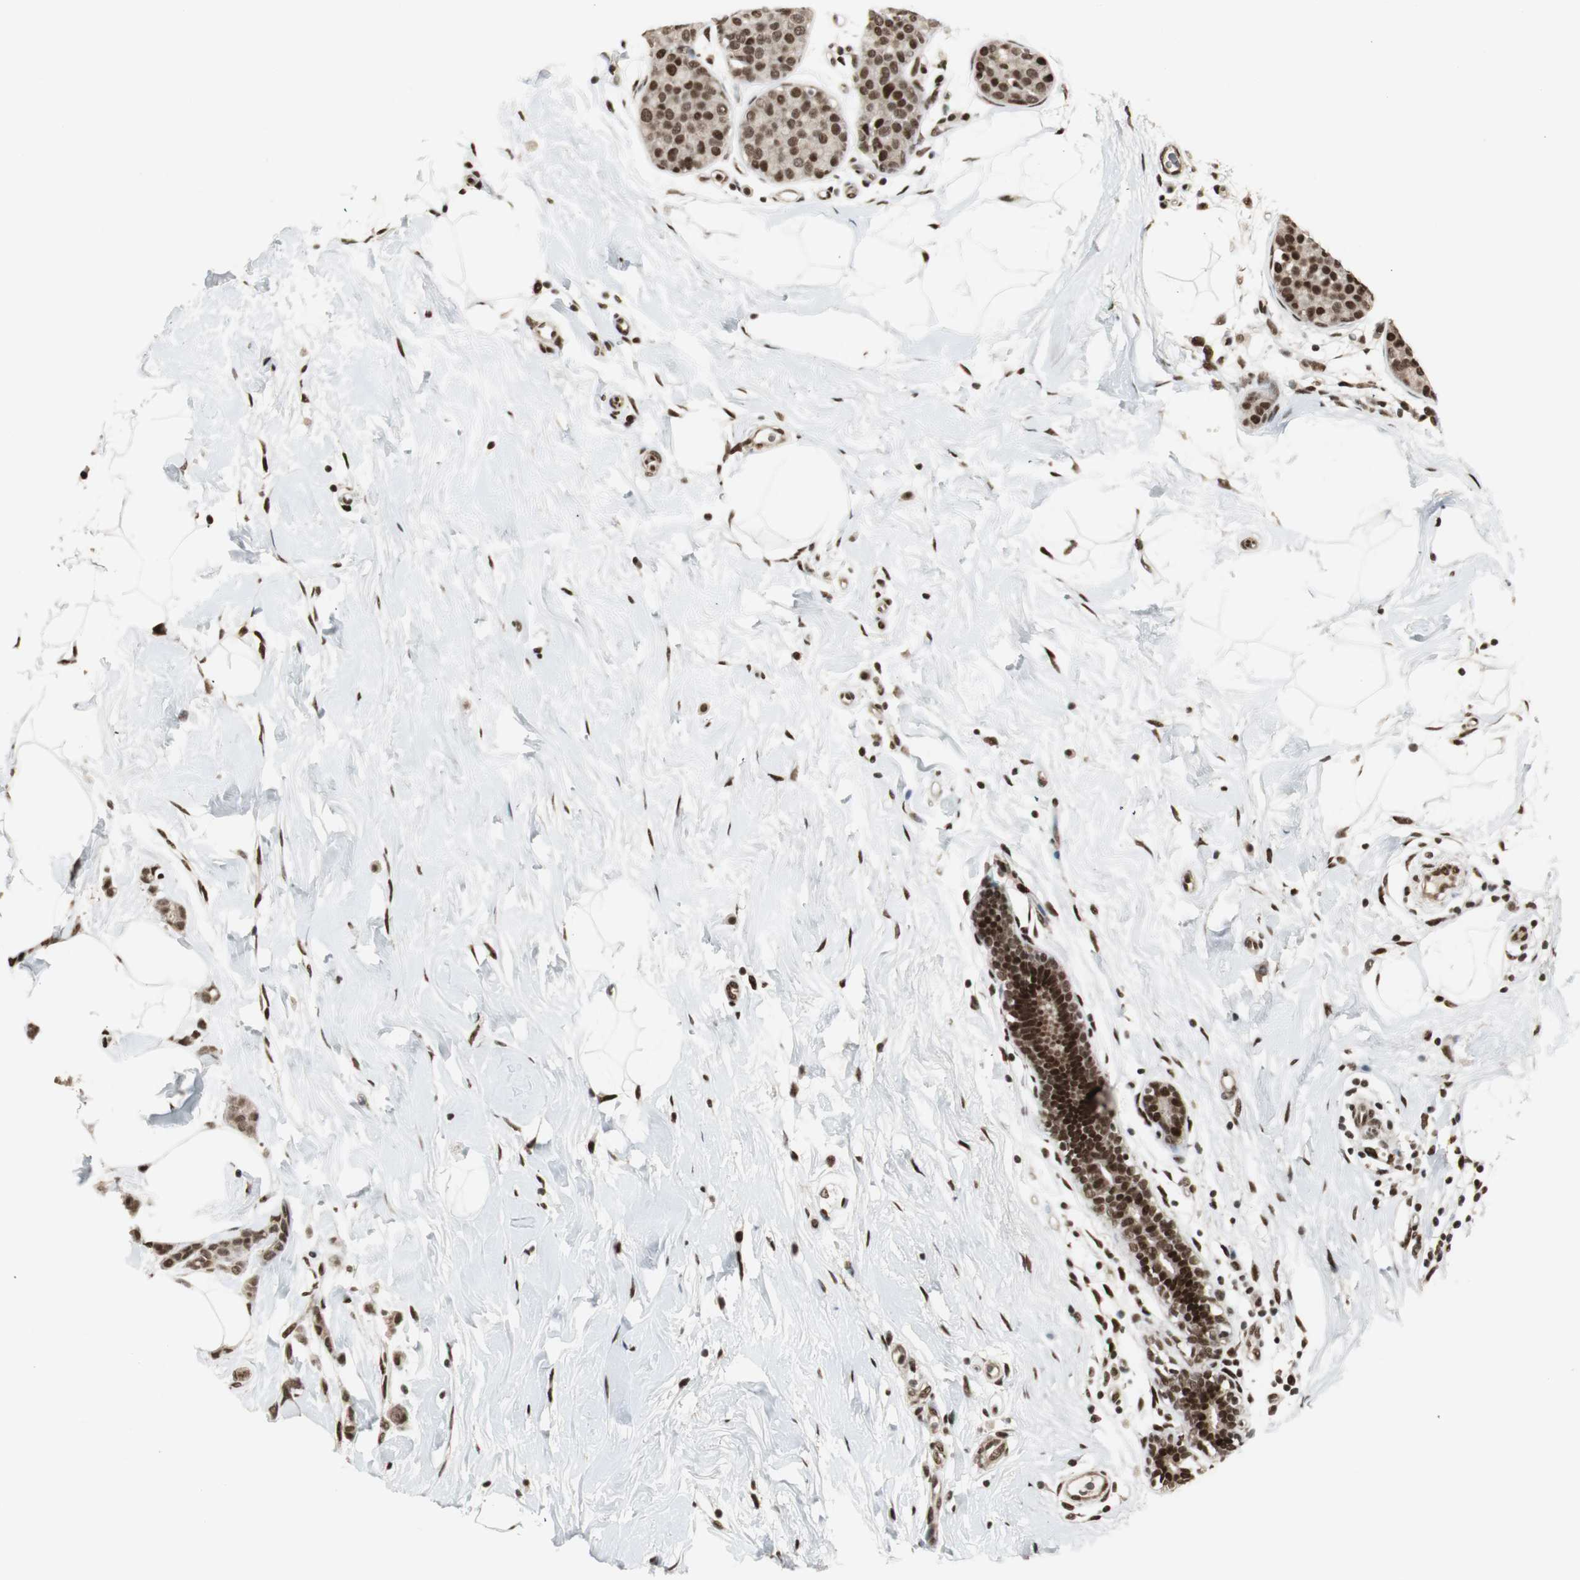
{"staining": {"intensity": "strong", "quantity": ">75%", "location": "cytoplasmic/membranous,nuclear"}, "tissue": "breast cancer", "cell_type": "Tumor cells", "image_type": "cancer", "snomed": [{"axis": "morphology", "description": "Lobular carcinoma, in situ"}, {"axis": "morphology", "description": "Lobular carcinoma"}, {"axis": "topography", "description": "Breast"}], "caption": "Tumor cells display high levels of strong cytoplasmic/membranous and nuclear expression in approximately >75% of cells in human breast cancer.", "gene": "TAF5", "patient": {"sex": "female", "age": 41}}